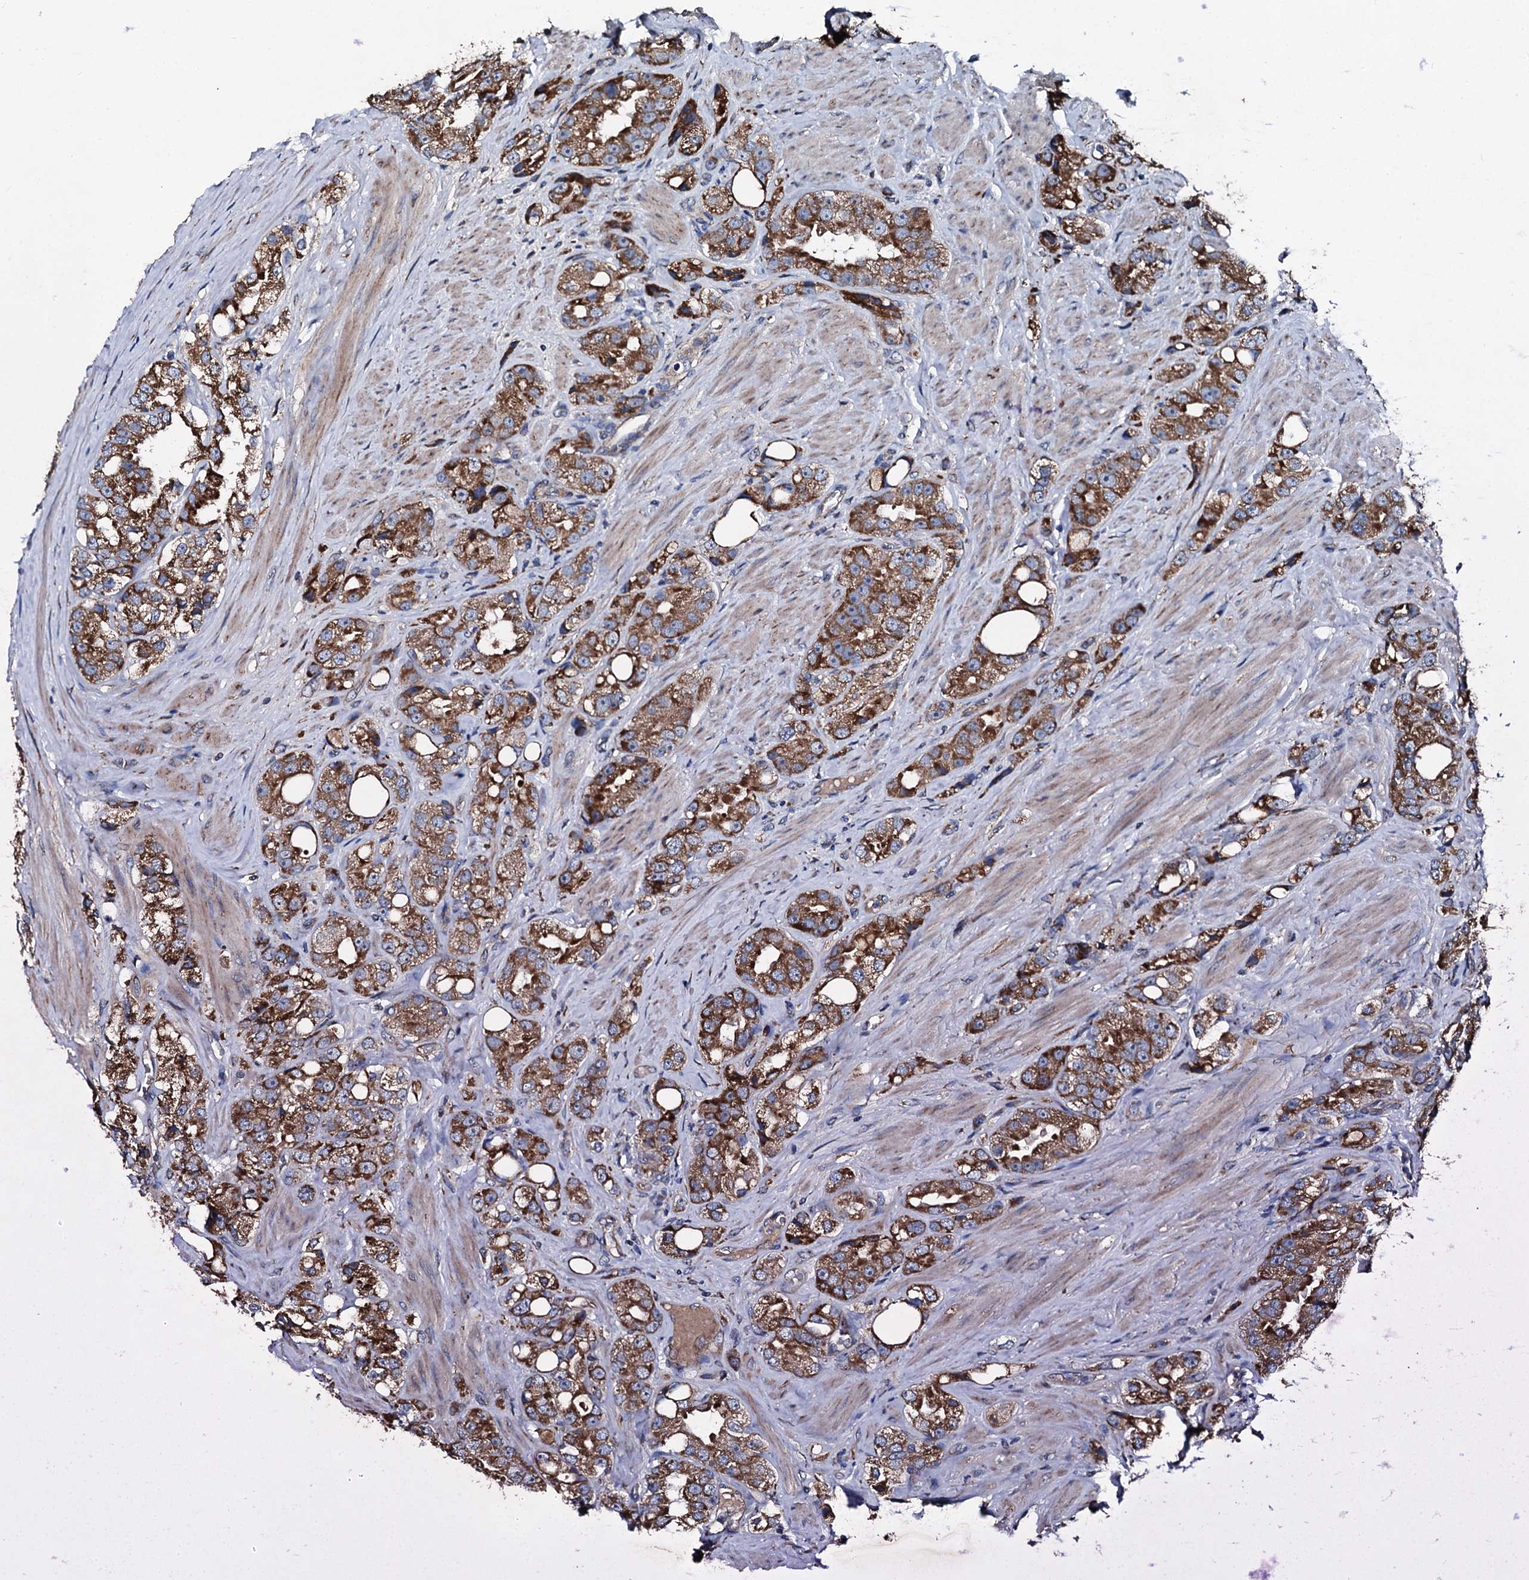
{"staining": {"intensity": "strong", "quantity": ">75%", "location": "cytoplasmic/membranous"}, "tissue": "prostate cancer", "cell_type": "Tumor cells", "image_type": "cancer", "snomed": [{"axis": "morphology", "description": "Adenocarcinoma, NOS"}, {"axis": "topography", "description": "Prostate"}], "caption": "The photomicrograph reveals staining of prostate cancer (adenocarcinoma), revealing strong cytoplasmic/membranous protein staining (brown color) within tumor cells. (Stains: DAB in brown, nuclei in blue, Microscopy: brightfield microscopy at high magnification).", "gene": "ACSS3", "patient": {"sex": "male", "age": 79}}